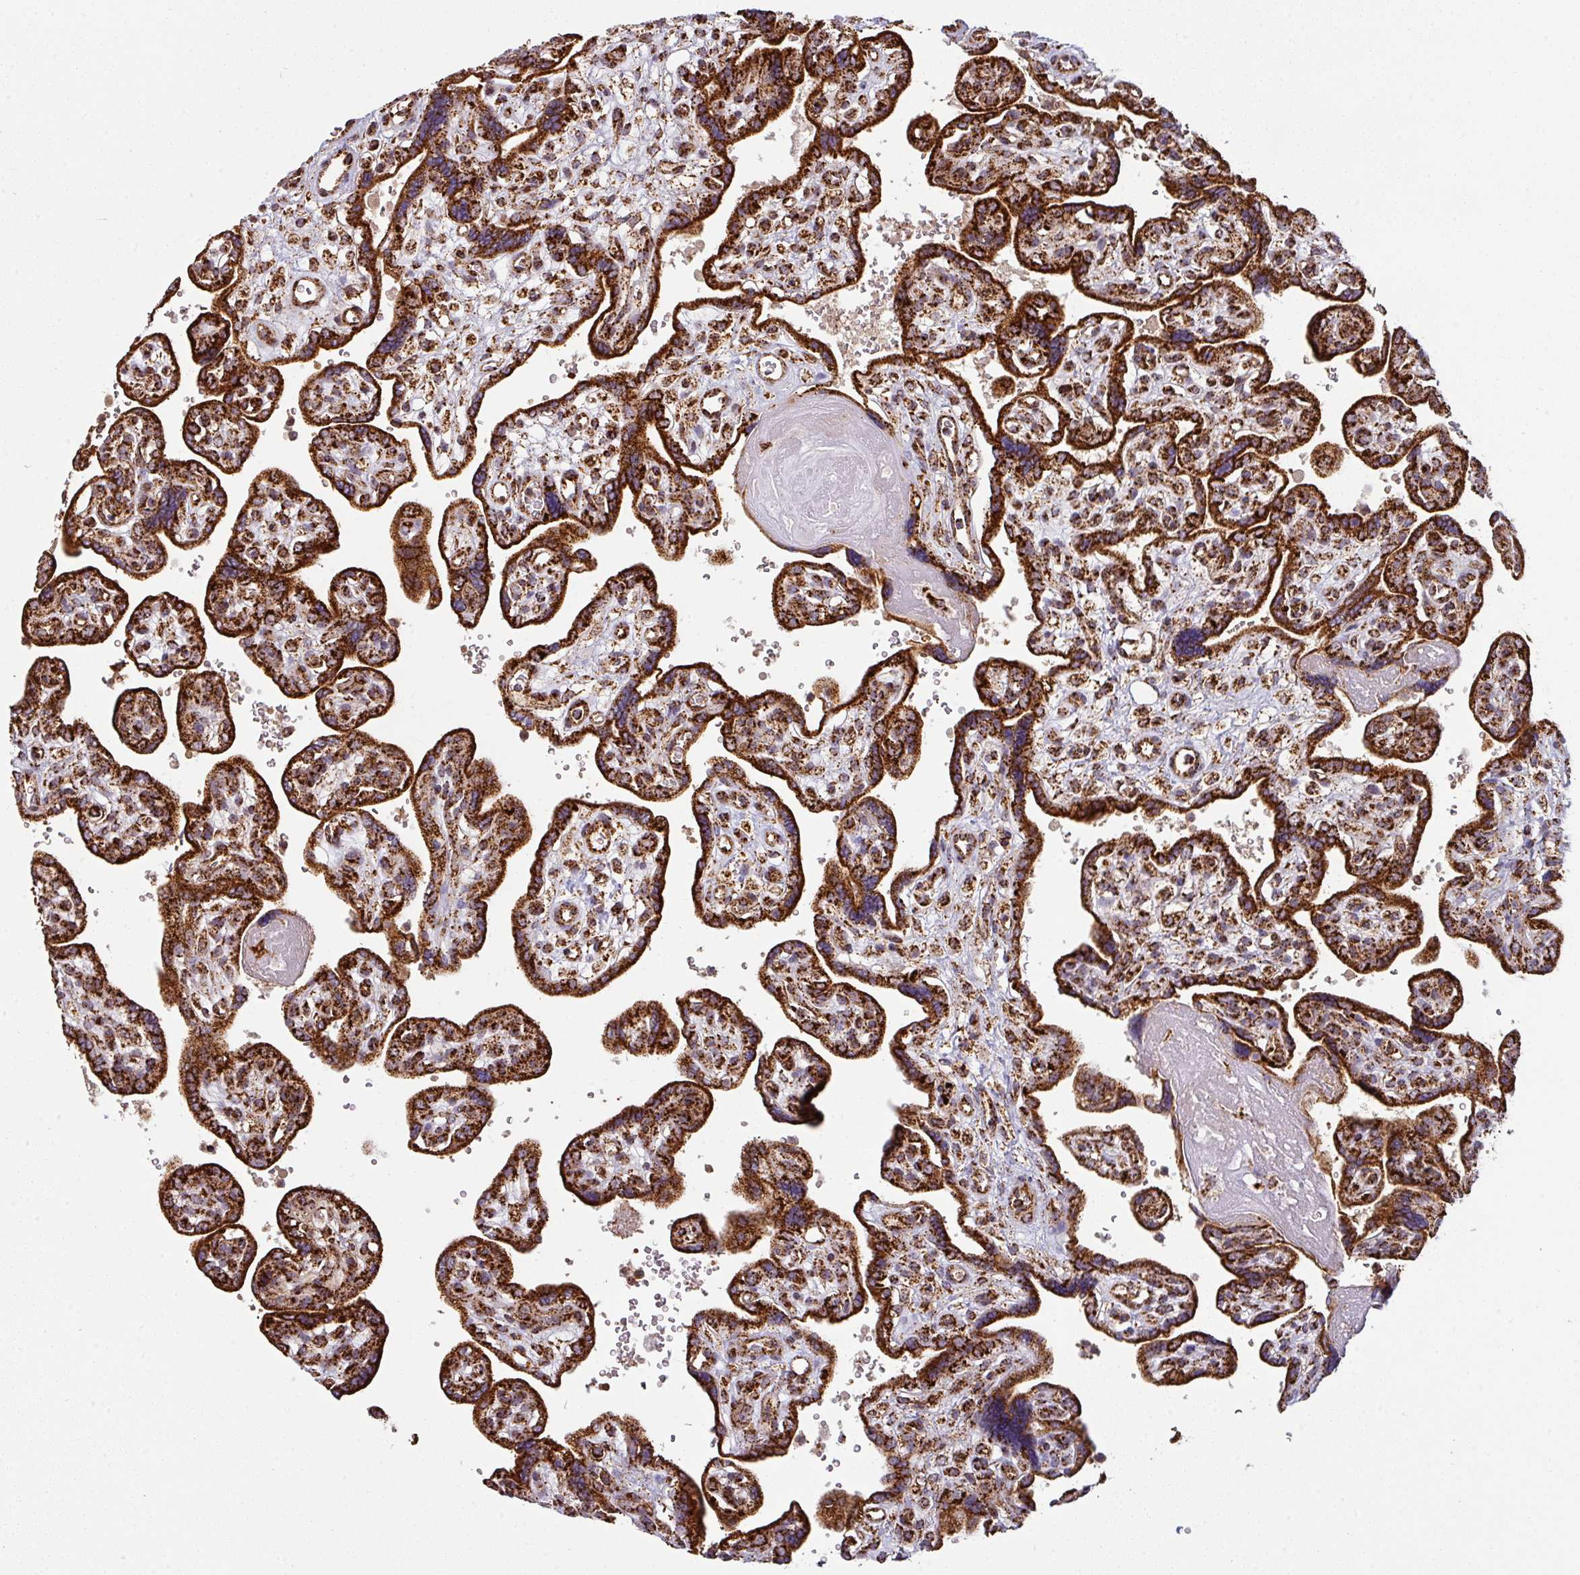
{"staining": {"intensity": "strong", "quantity": ">75%", "location": "cytoplasmic/membranous"}, "tissue": "placenta", "cell_type": "Decidual cells", "image_type": "normal", "snomed": [{"axis": "morphology", "description": "Normal tissue, NOS"}, {"axis": "topography", "description": "Placenta"}], "caption": "Immunohistochemical staining of normal human placenta demonstrates strong cytoplasmic/membranous protein expression in approximately >75% of decidual cells. (IHC, brightfield microscopy, high magnification).", "gene": "TRAP1", "patient": {"sex": "female", "age": 39}}